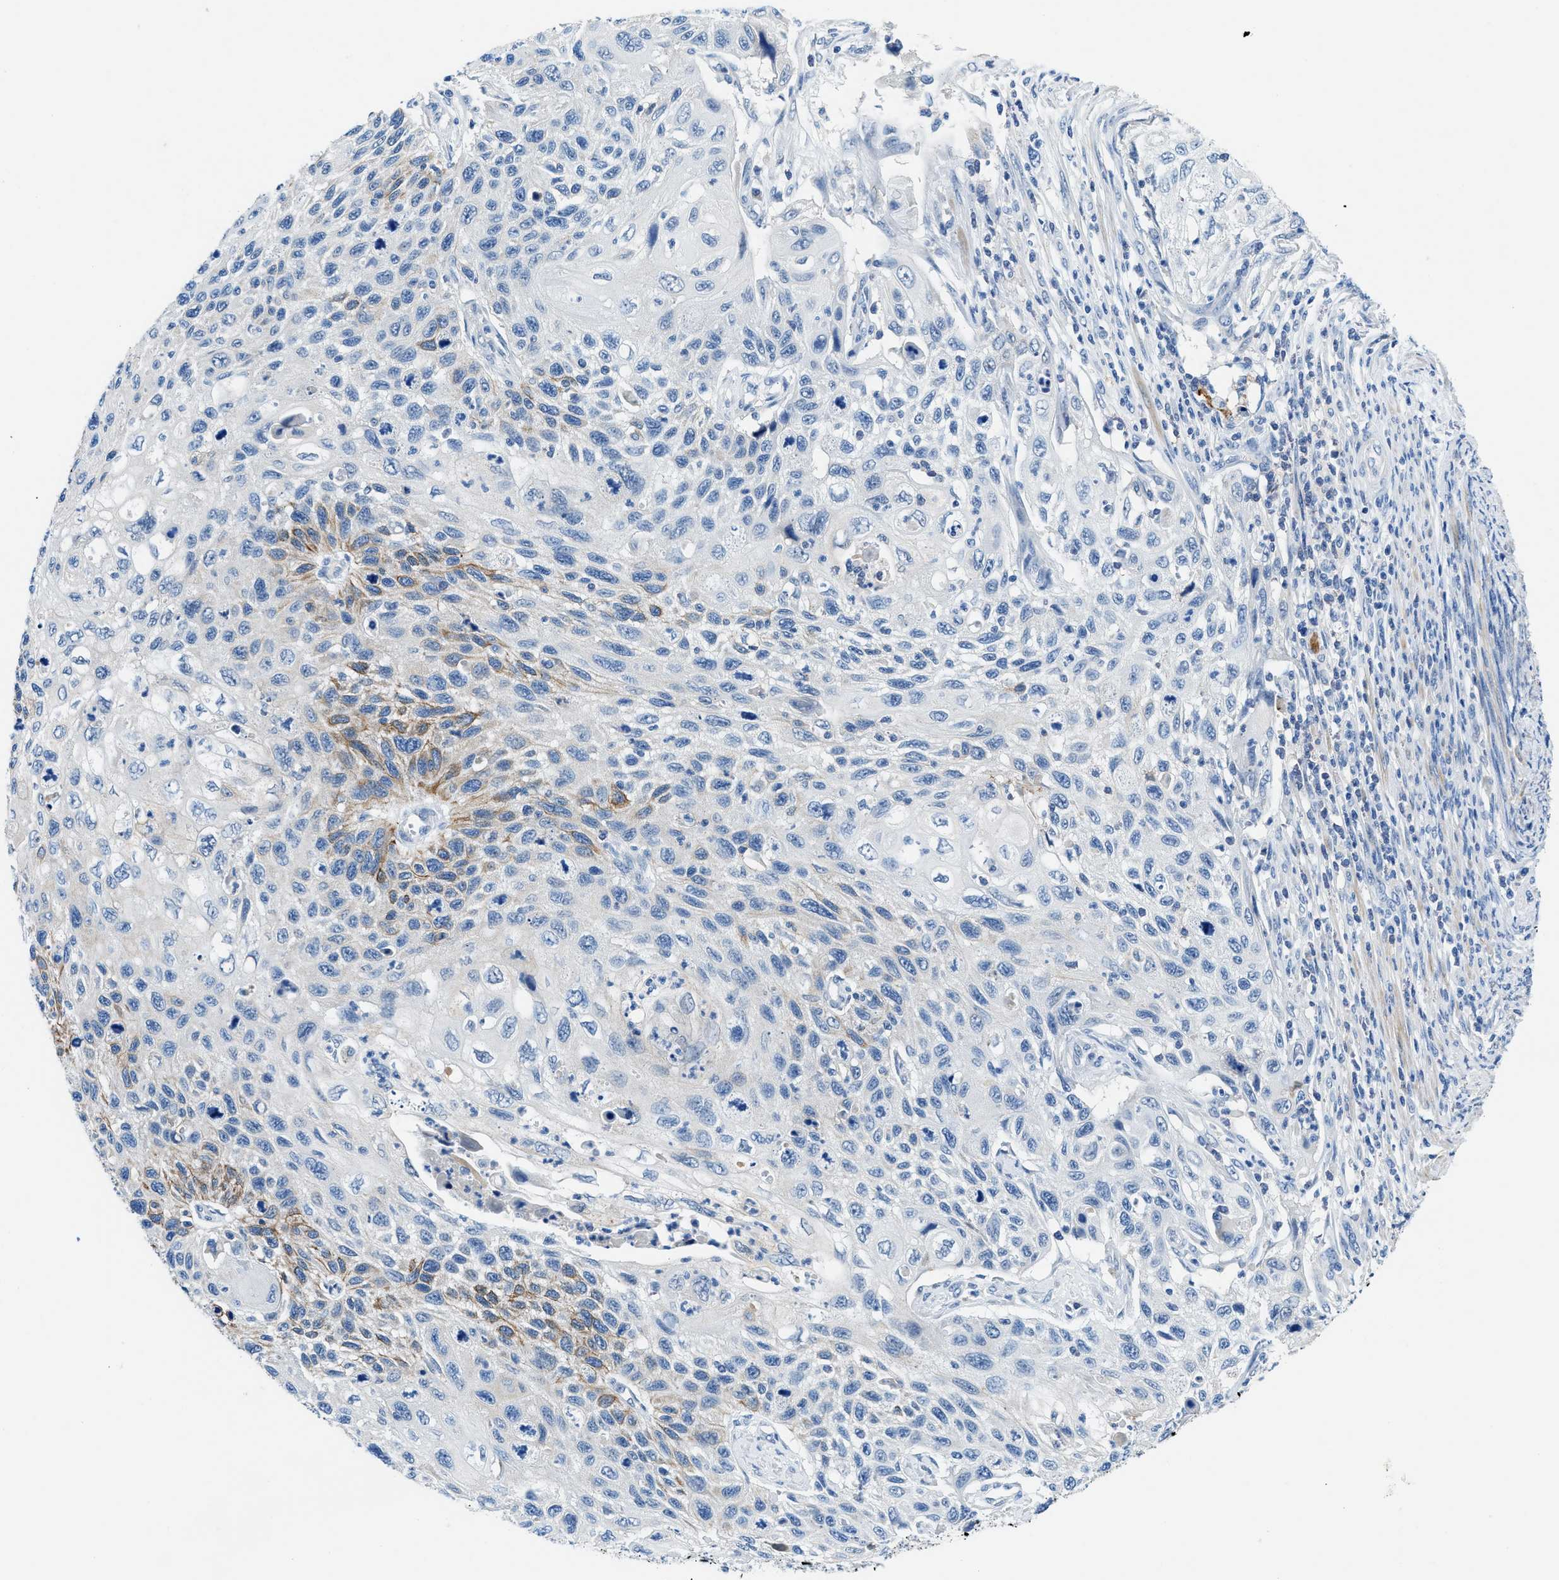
{"staining": {"intensity": "moderate", "quantity": "<25%", "location": "cytoplasmic/membranous"}, "tissue": "cervical cancer", "cell_type": "Tumor cells", "image_type": "cancer", "snomed": [{"axis": "morphology", "description": "Squamous cell carcinoma, NOS"}, {"axis": "topography", "description": "Cervix"}], "caption": "Brown immunohistochemical staining in human cervical cancer reveals moderate cytoplasmic/membranous expression in approximately <25% of tumor cells.", "gene": "SLC10A6", "patient": {"sex": "female", "age": 70}}